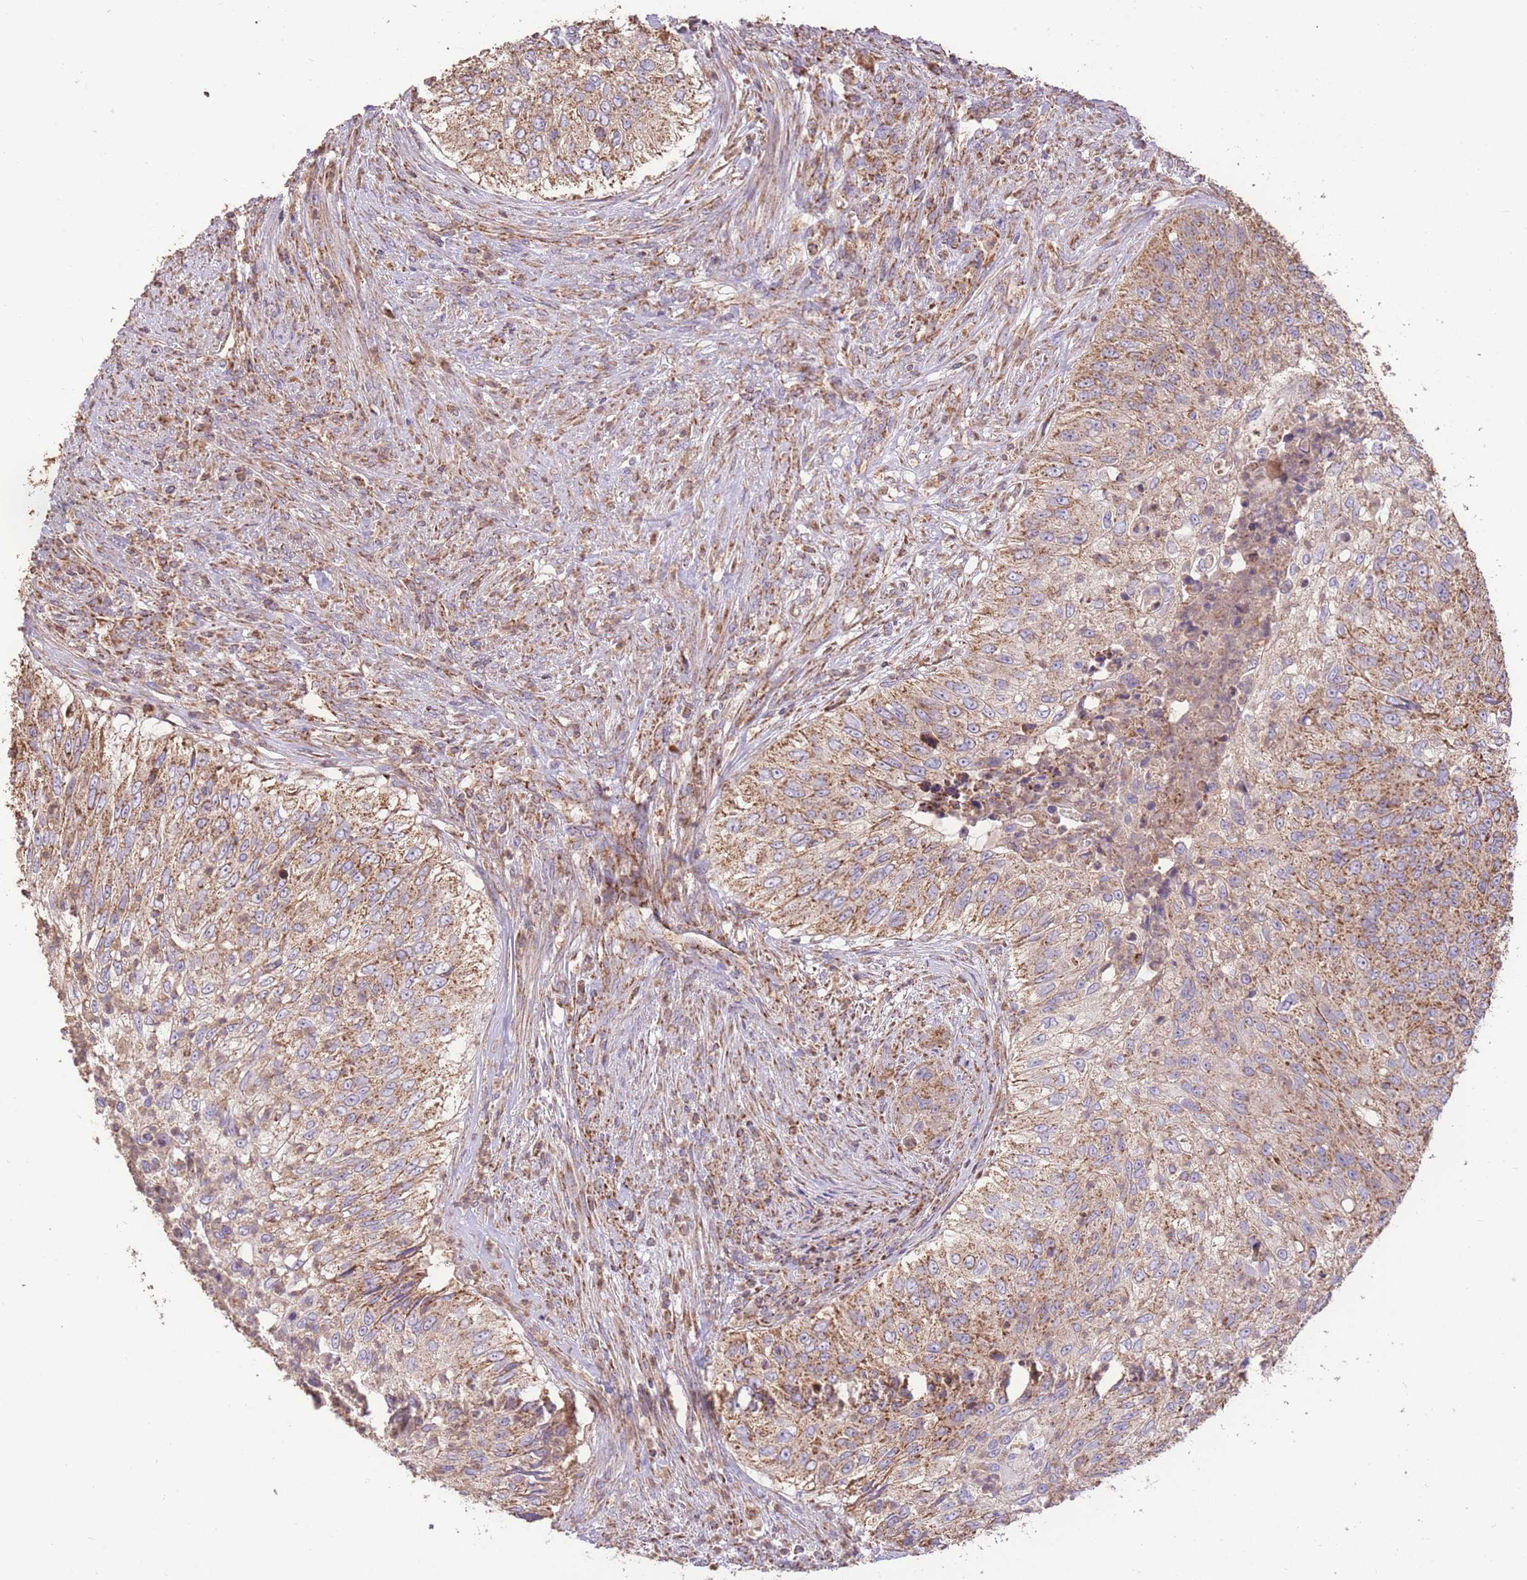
{"staining": {"intensity": "moderate", "quantity": ">75%", "location": "cytoplasmic/membranous"}, "tissue": "urothelial cancer", "cell_type": "Tumor cells", "image_type": "cancer", "snomed": [{"axis": "morphology", "description": "Urothelial carcinoma, High grade"}, {"axis": "topography", "description": "Urinary bladder"}], "caption": "About >75% of tumor cells in human urothelial cancer display moderate cytoplasmic/membranous protein positivity as visualized by brown immunohistochemical staining.", "gene": "PREP", "patient": {"sex": "female", "age": 60}}